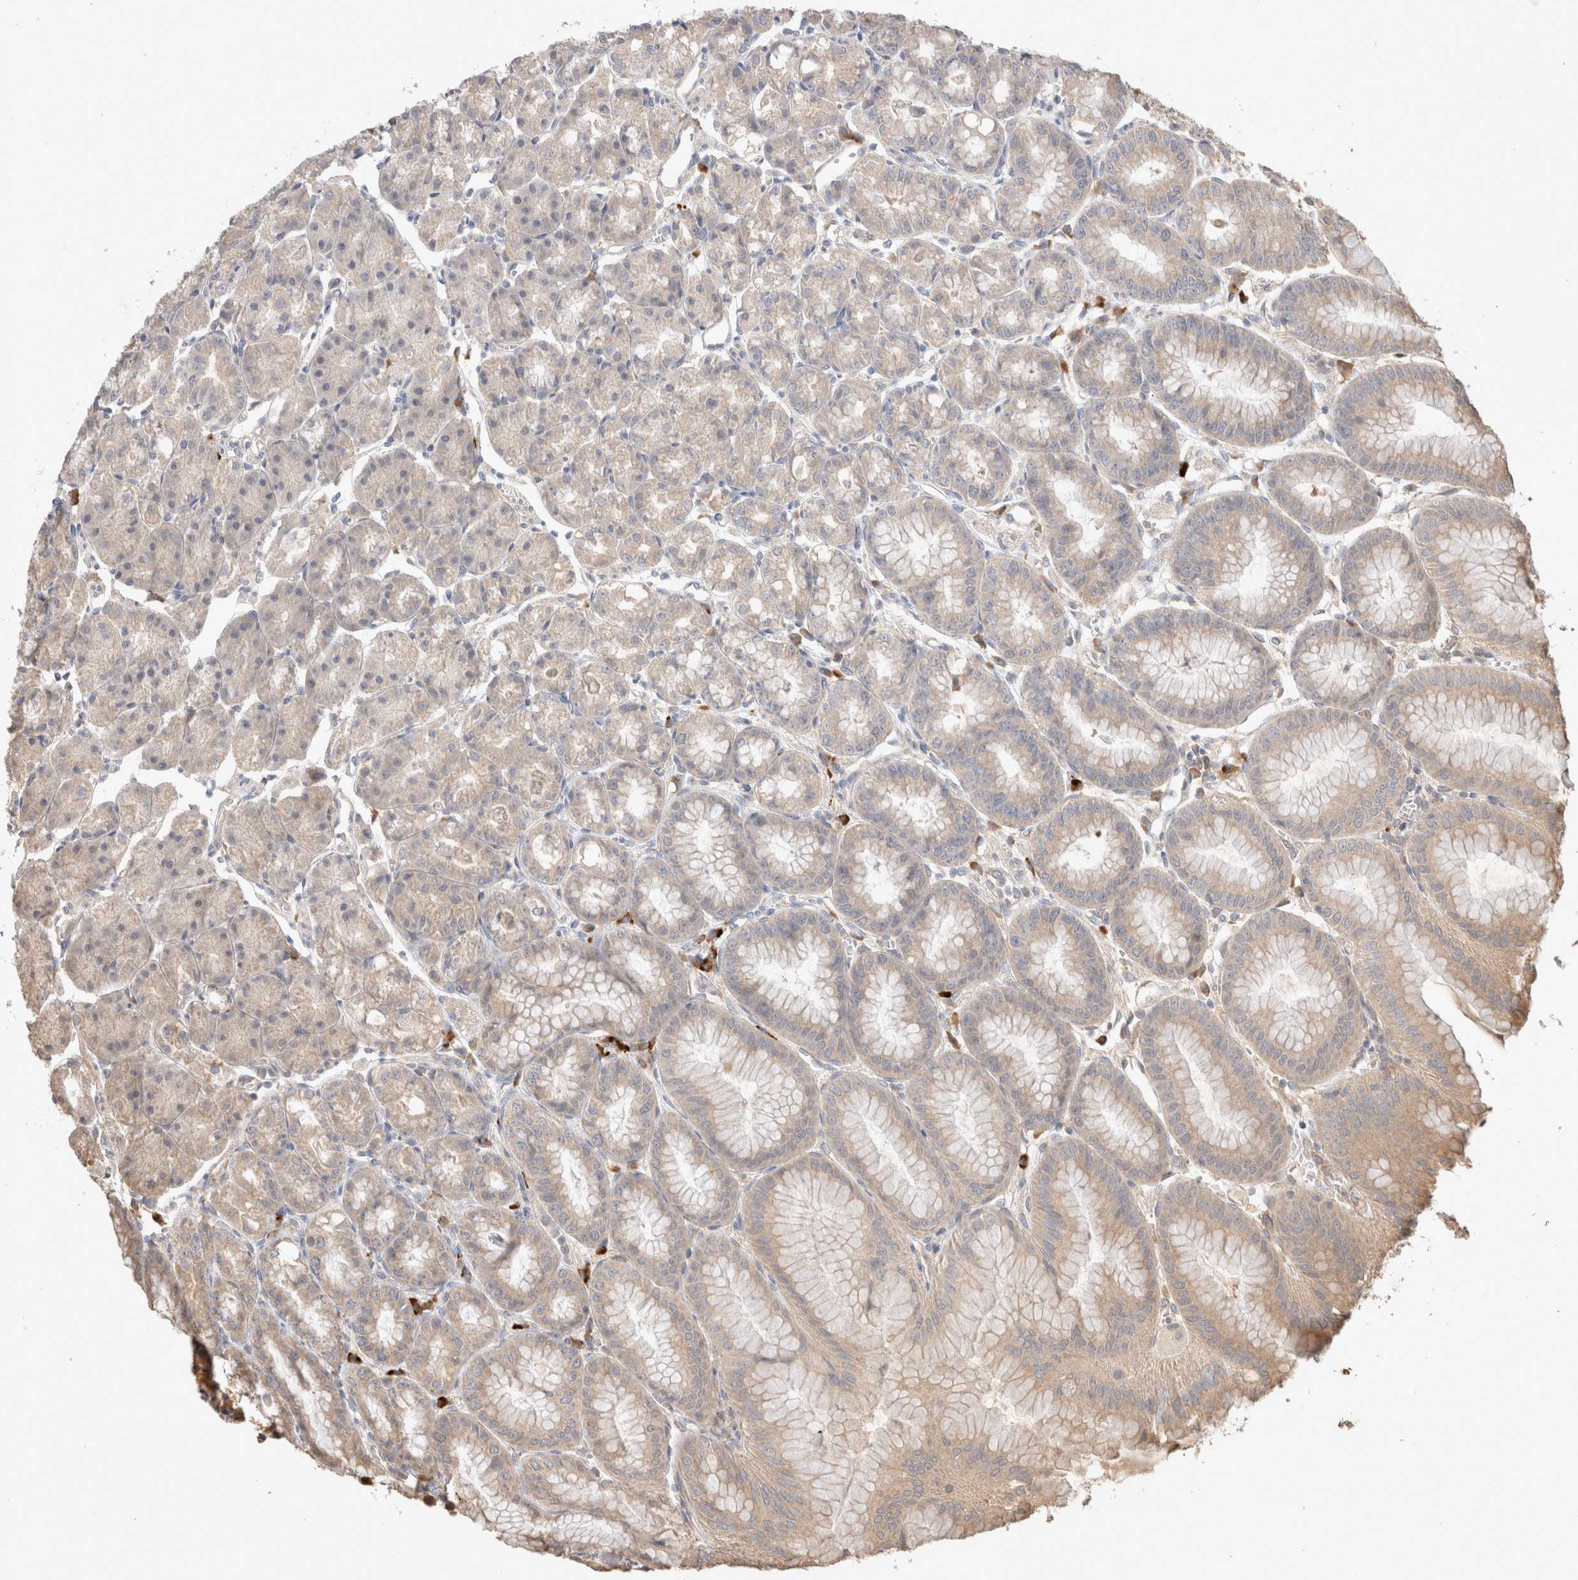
{"staining": {"intensity": "weak", "quantity": "25%-75%", "location": "cytoplasmic/membranous"}, "tissue": "stomach", "cell_type": "Glandular cells", "image_type": "normal", "snomed": [{"axis": "morphology", "description": "Normal tissue, NOS"}, {"axis": "topography", "description": "Stomach, lower"}], "caption": "This histopathology image reveals immunohistochemistry (IHC) staining of unremarkable stomach, with low weak cytoplasmic/membranous expression in about 25%-75% of glandular cells.", "gene": "HROB", "patient": {"sex": "male", "age": 71}}